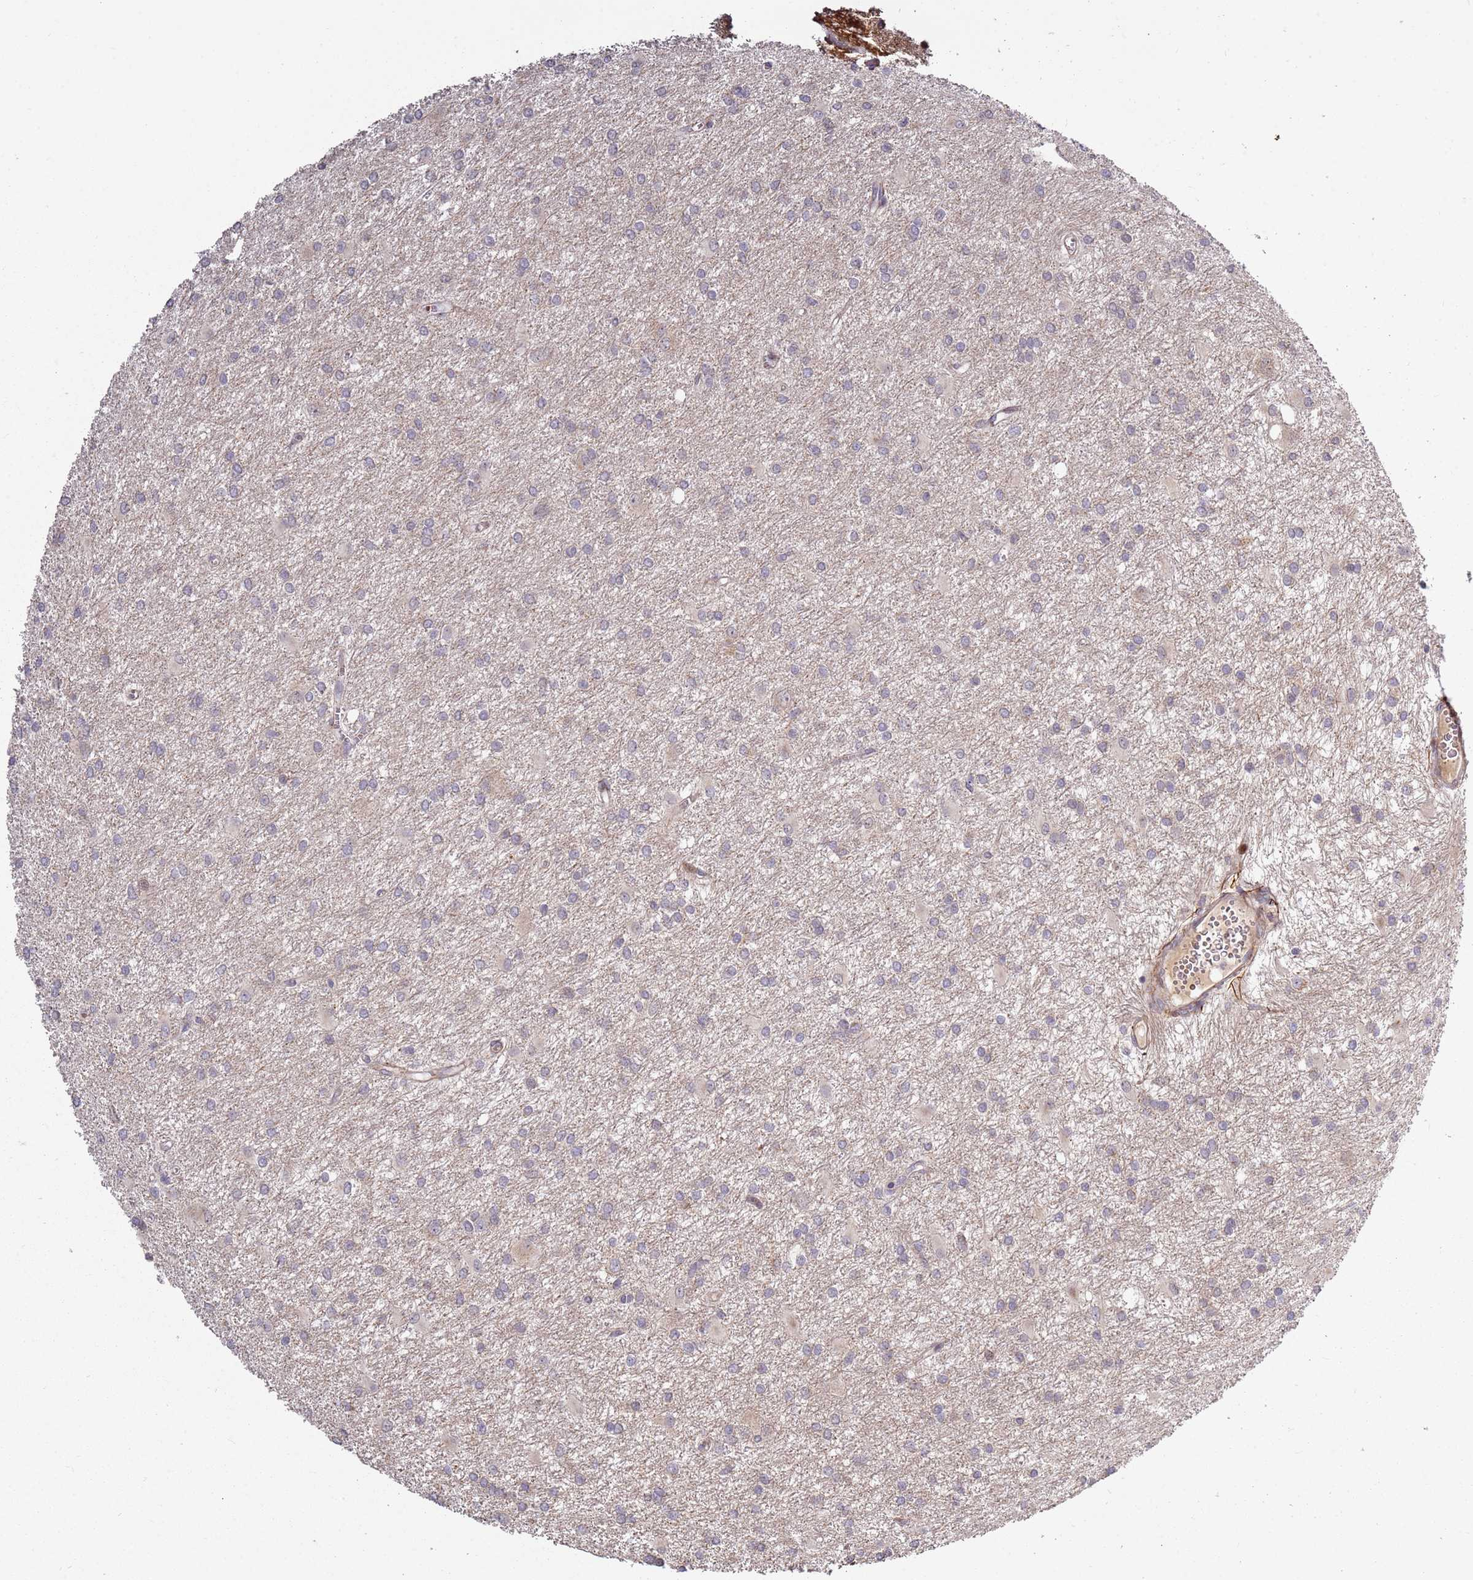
{"staining": {"intensity": "negative", "quantity": "none", "location": "none"}, "tissue": "glioma", "cell_type": "Tumor cells", "image_type": "cancer", "snomed": [{"axis": "morphology", "description": "Glioma, malignant, High grade"}, {"axis": "topography", "description": "Brain"}], "caption": "The photomicrograph displays no significant positivity in tumor cells of high-grade glioma (malignant).", "gene": "RHBDL1", "patient": {"sex": "female", "age": 50}}